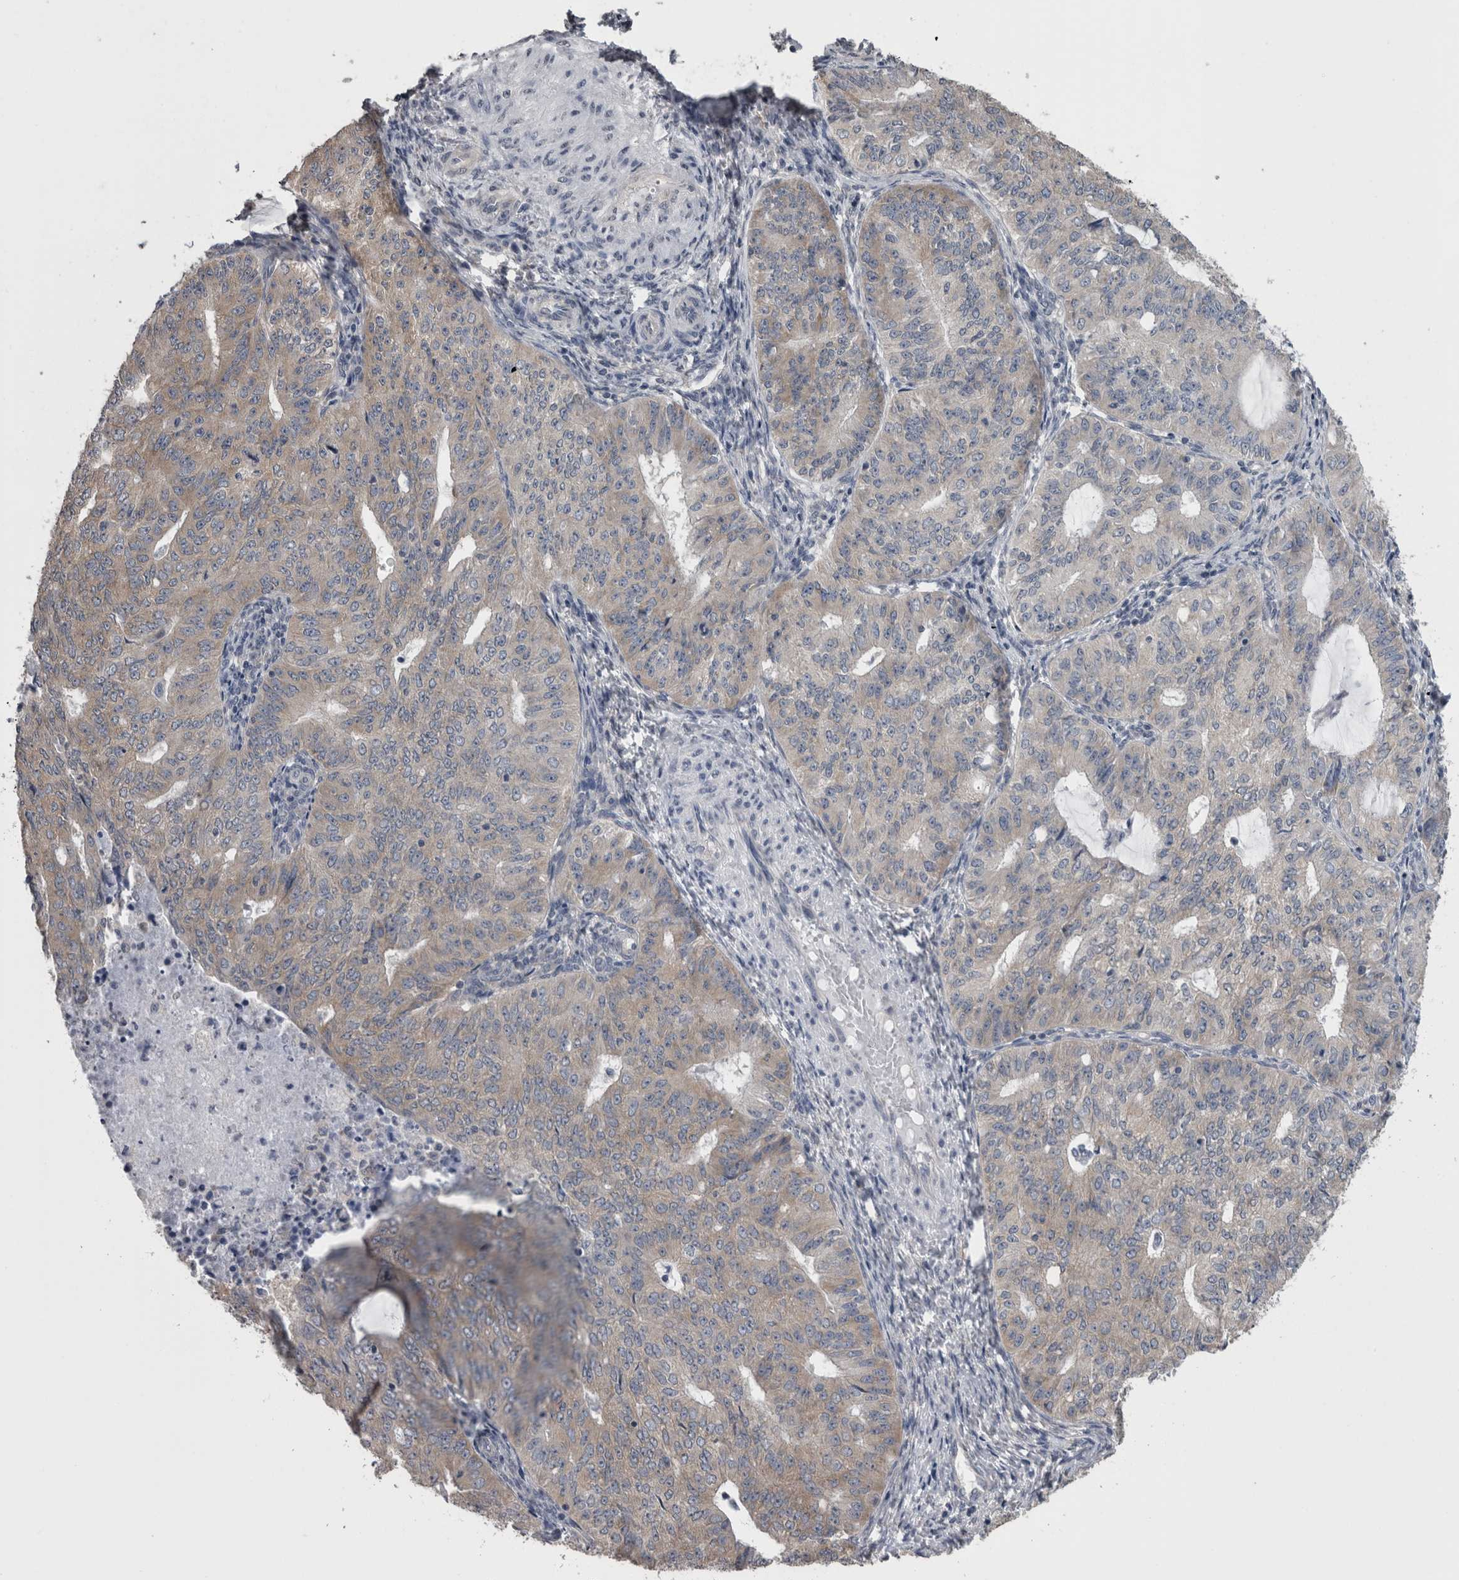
{"staining": {"intensity": "weak", "quantity": "<25%", "location": "cytoplasmic/membranous"}, "tissue": "endometrial cancer", "cell_type": "Tumor cells", "image_type": "cancer", "snomed": [{"axis": "morphology", "description": "Adenocarcinoma, NOS"}, {"axis": "topography", "description": "Endometrium"}], "caption": "Human endometrial cancer (adenocarcinoma) stained for a protein using immunohistochemistry (IHC) displays no expression in tumor cells.", "gene": "DDX6", "patient": {"sex": "female", "age": 32}}